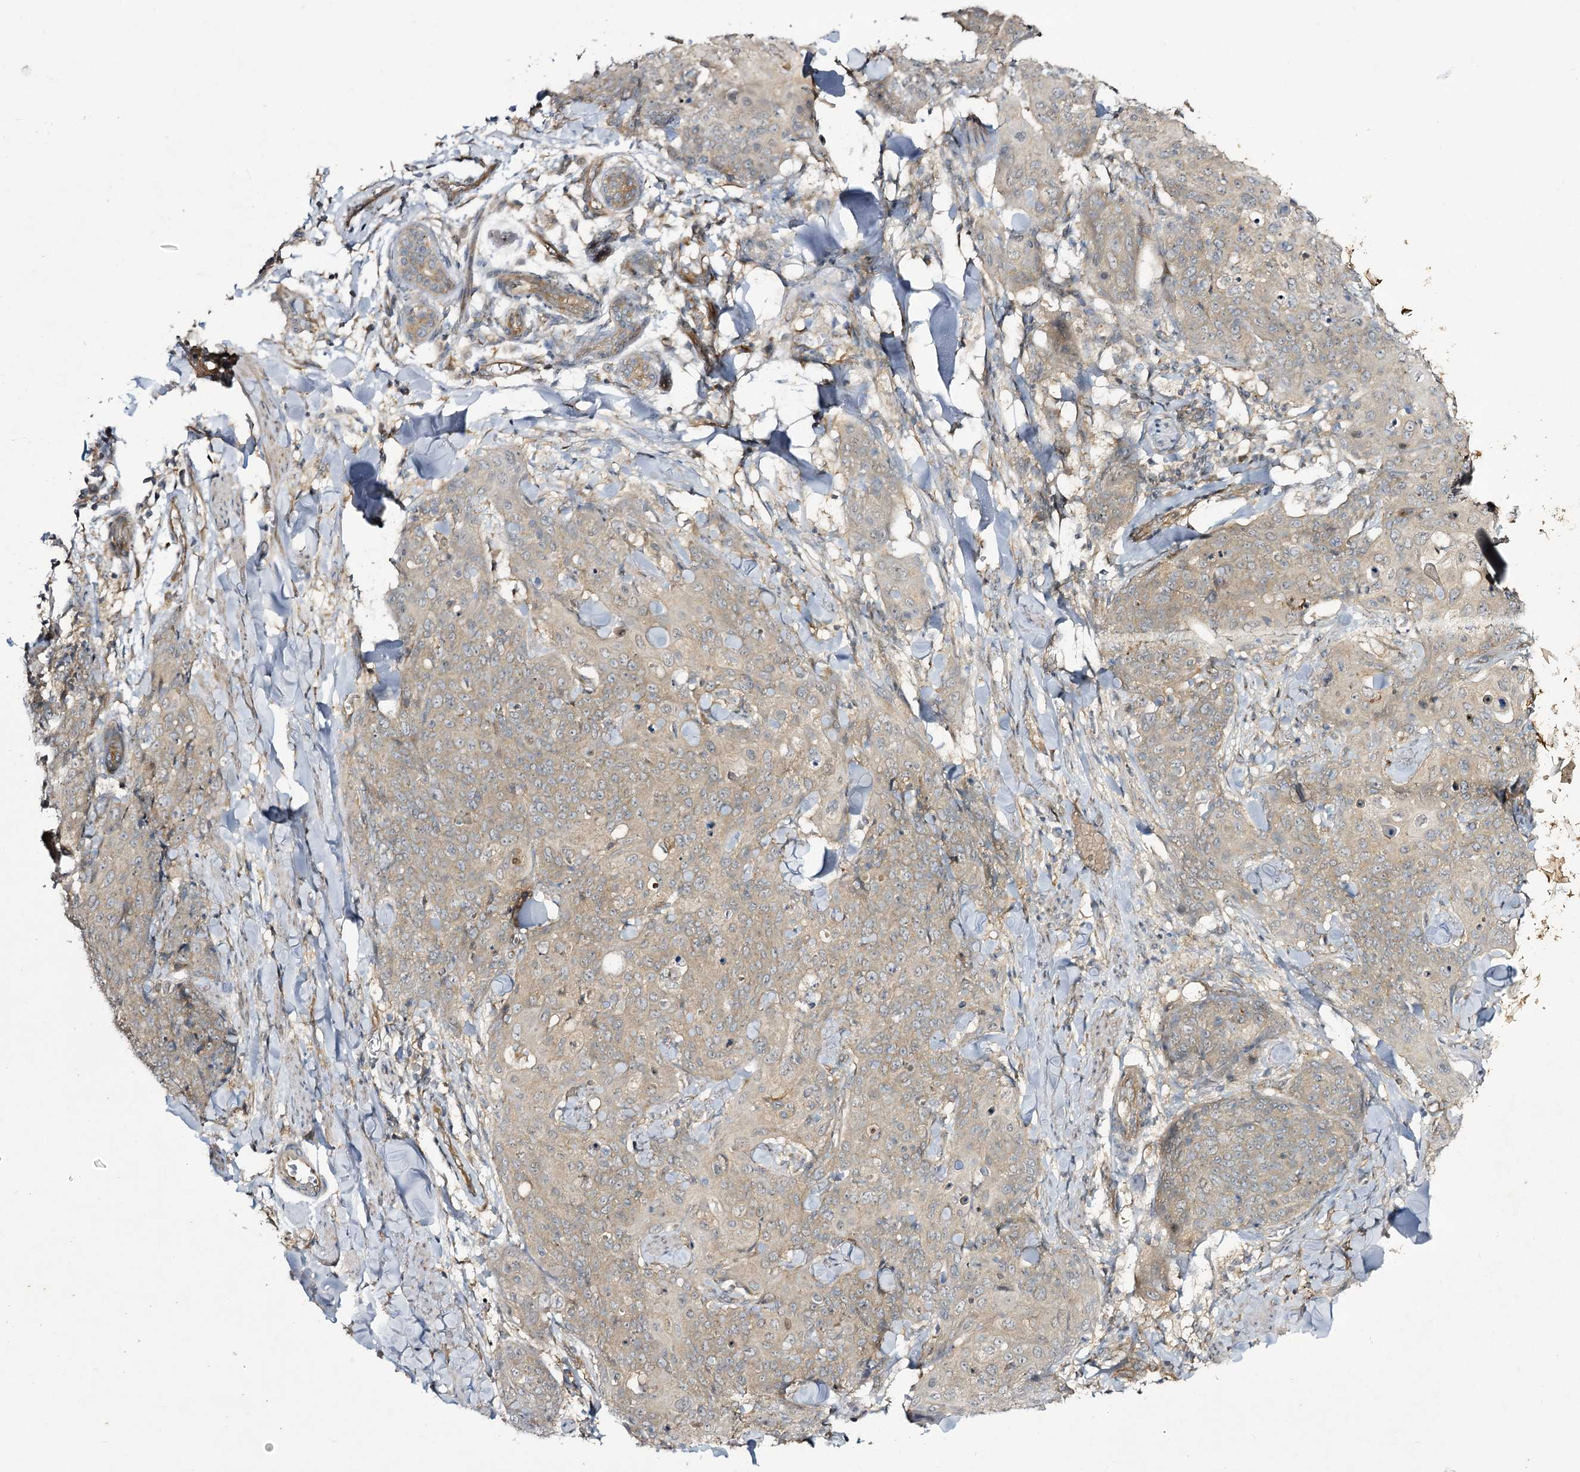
{"staining": {"intensity": "weak", "quantity": ">75%", "location": "cytoplasmic/membranous"}, "tissue": "skin cancer", "cell_type": "Tumor cells", "image_type": "cancer", "snomed": [{"axis": "morphology", "description": "Squamous cell carcinoma, NOS"}, {"axis": "topography", "description": "Skin"}, {"axis": "topography", "description": "Vulva"}], "caption": "Protein expression analysis of skin cancer (squamous cell carcinoma) reveals weak cytoplasmic/membranous staining in about >75% of tumor cells.", "gene": "C11orf80", "patient": {"sex": "female", "age": 85}}